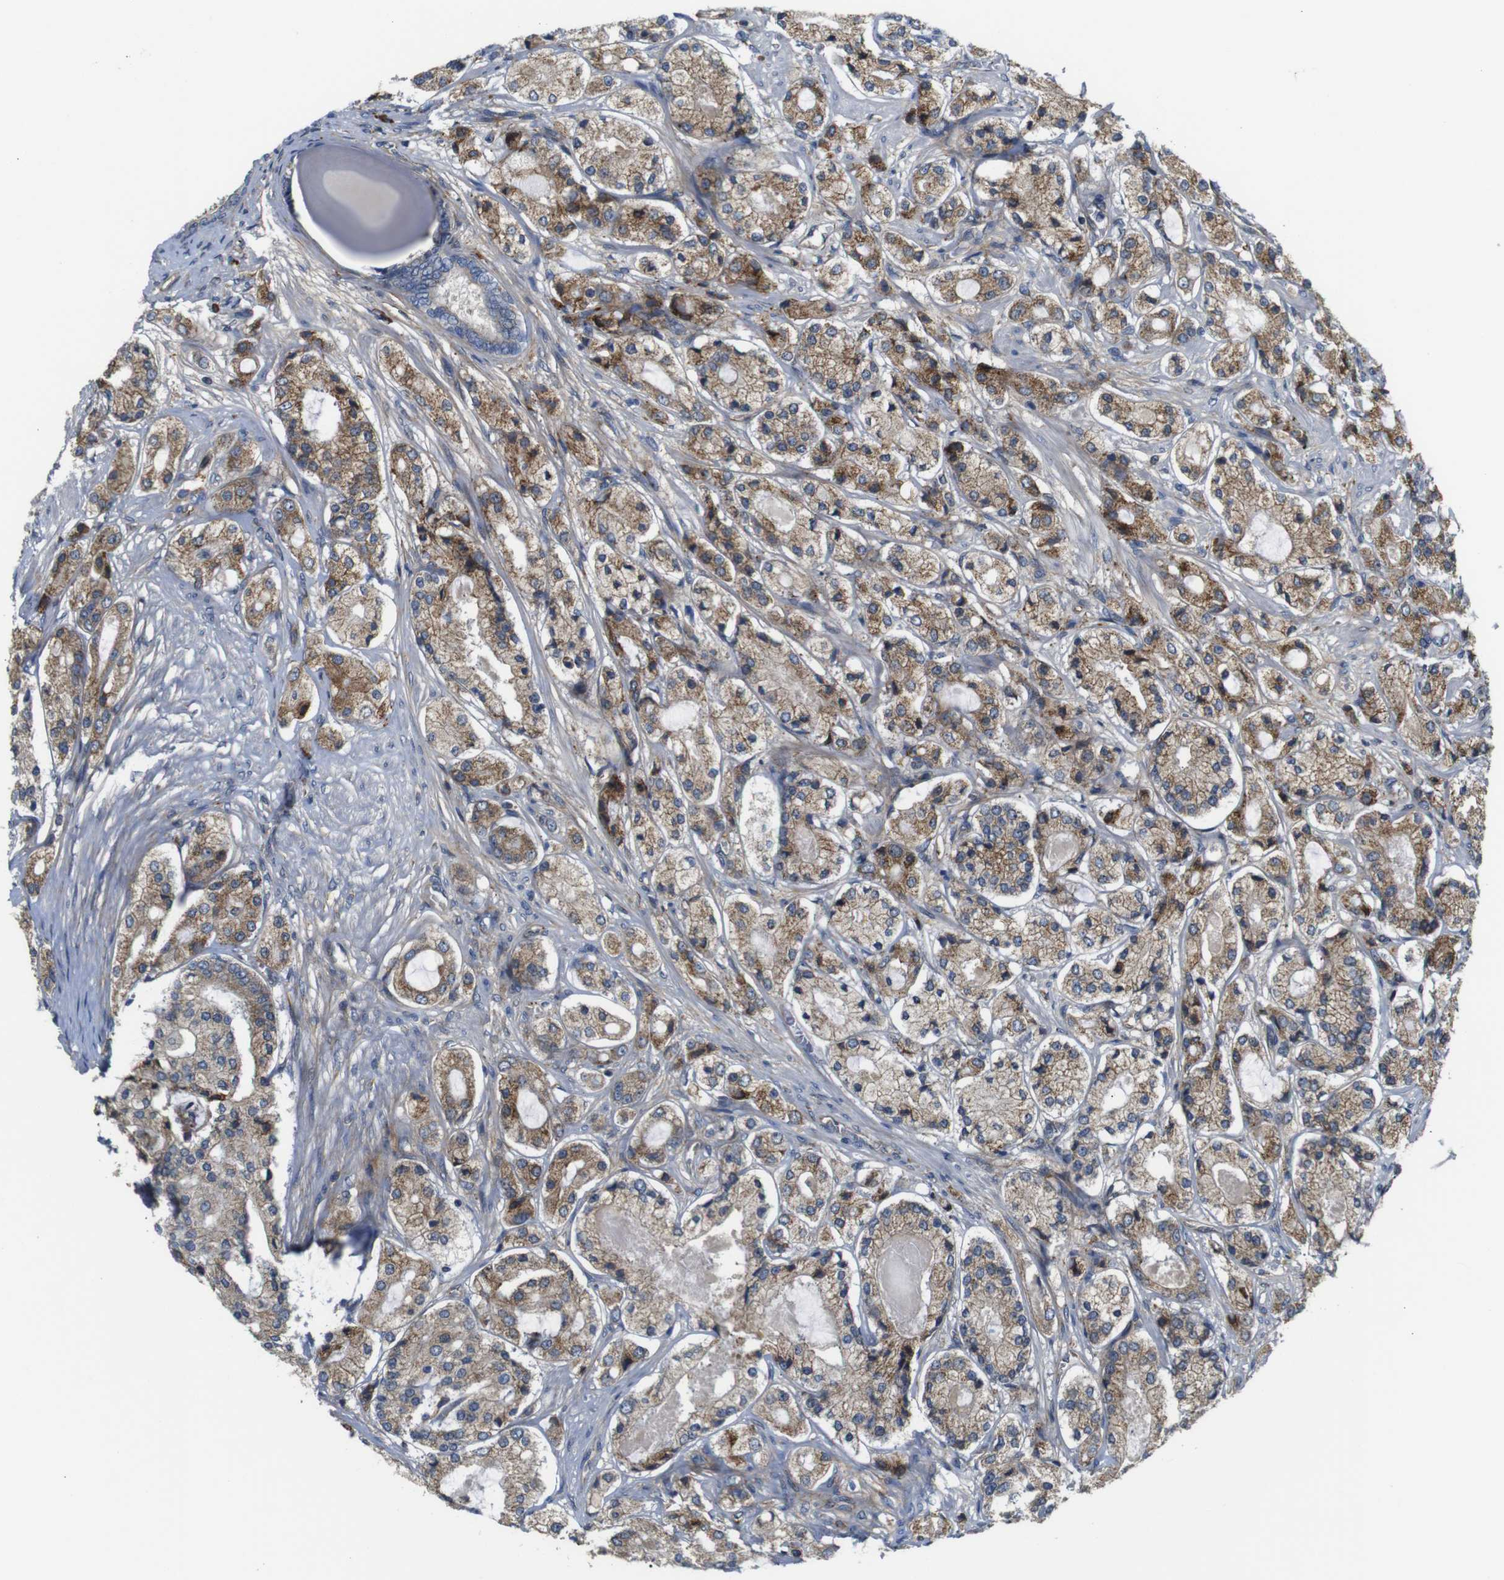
{"staining": {"intensity": "moderate", "quantity": ">75%", "location": "cytoplasmic/membranous"}, "tissue": "prostate cancer", "cell_type": "Tumor cells", "image_type": "cancer", "snomed": [{"axis": "morphology", "description": "Adenocarcinoma, High grade"}, {"axis": "topography", "description": "Prostate"}], "caption": "Immunohistochemistry (IHC) photomicrograph of prostate cancer stained for a protein (brown), which reveals medium levels of moderate cytoplasmic/membranous staining in about >75% of tumor cells.", "gene": "UBE2G2", "patient": {"sex": "male", "age": 65}}